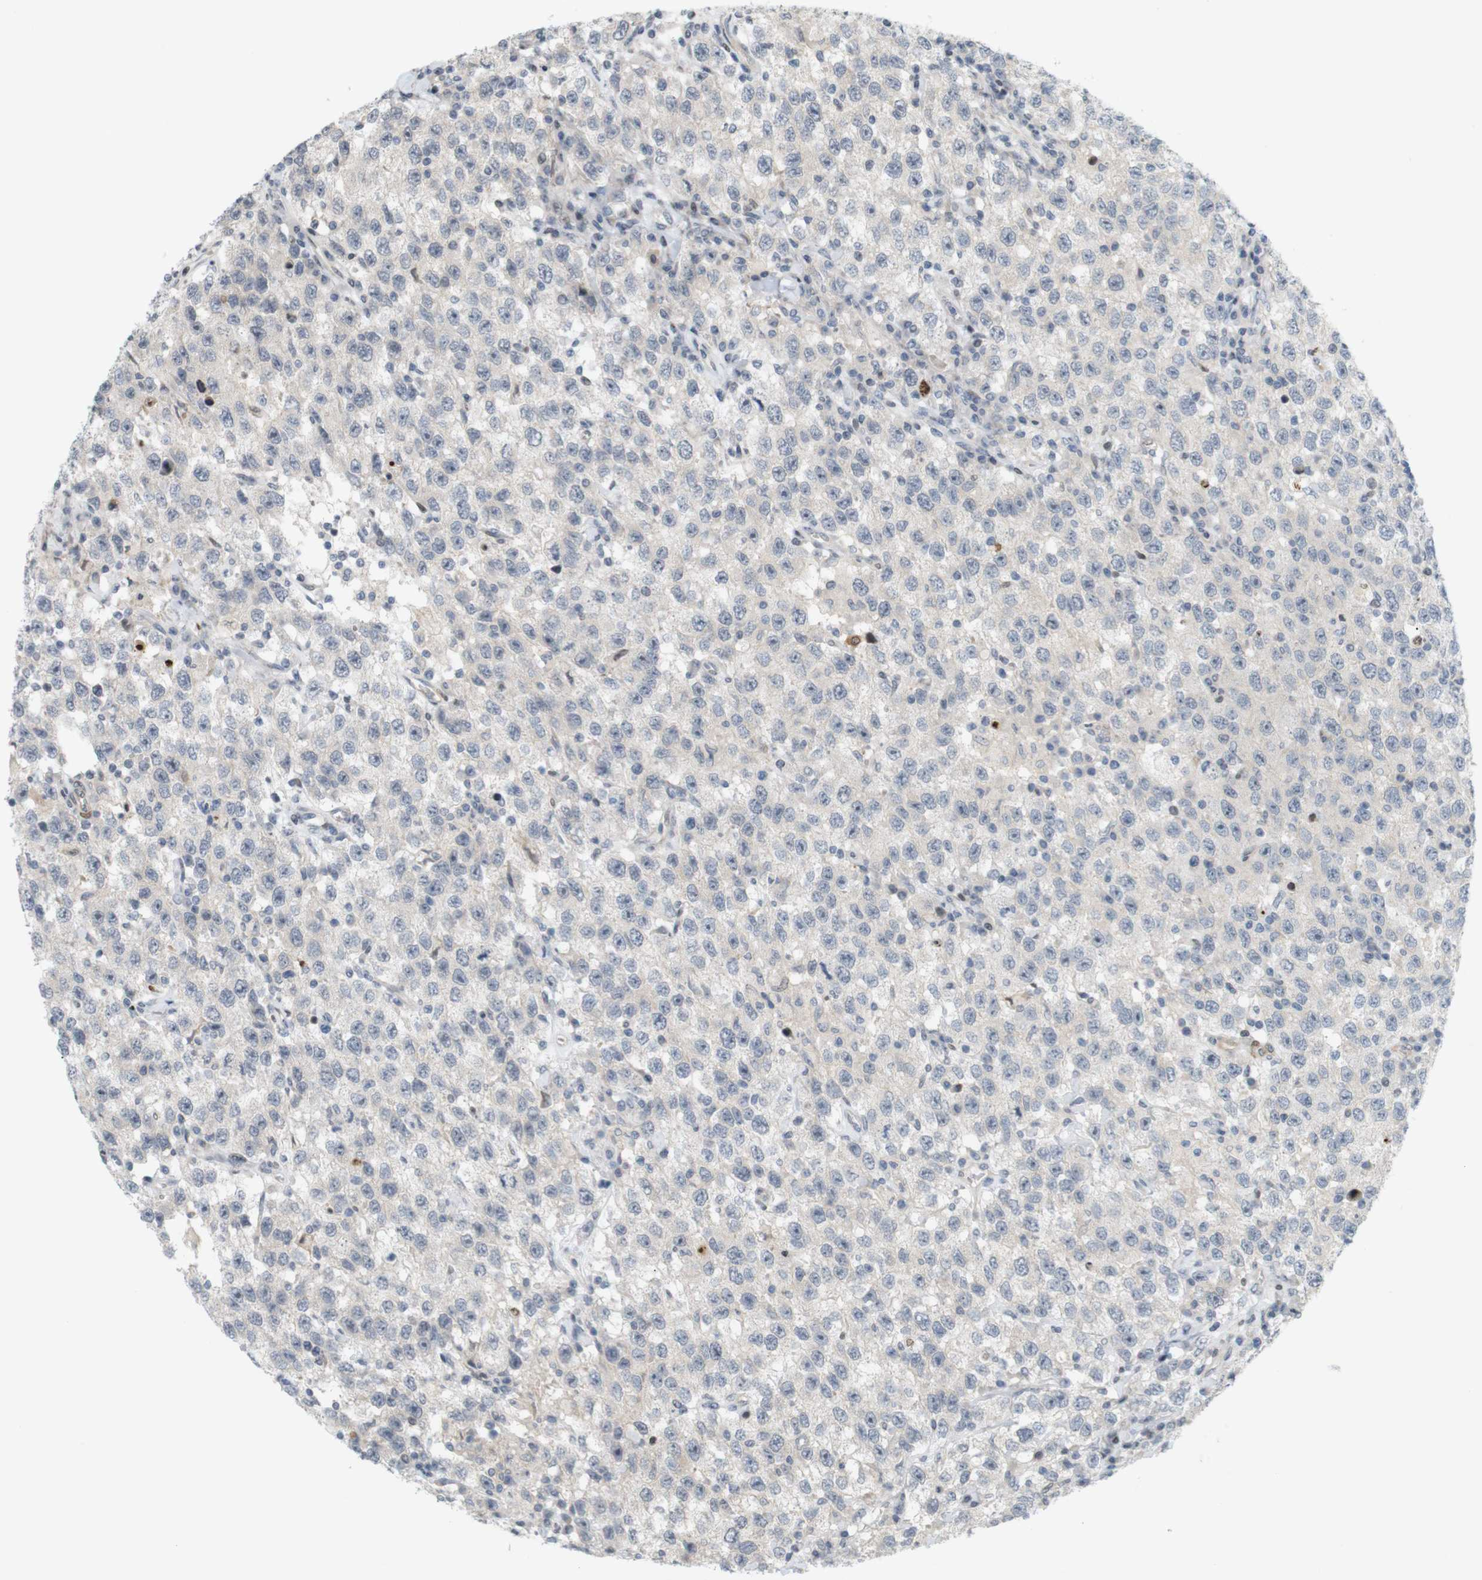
{"staining": {"intensity": "negative", "quantity": "none", "location": "none"}, "tissue": "testis cancer", "cell_type": "Tumor cells", "image_type": "cancer", "snomed": [{"axis": "morphology", "description": "Seminoma, NOS"}, {"axis": "topography", "description": "Testis"}], "caption": "Human testis cancer stained for a protein using immunohistochemistry reveals no expression in tumor cells.", "gene": "PPP1R14A", "patient": {"sex": "male", "age": 41}}